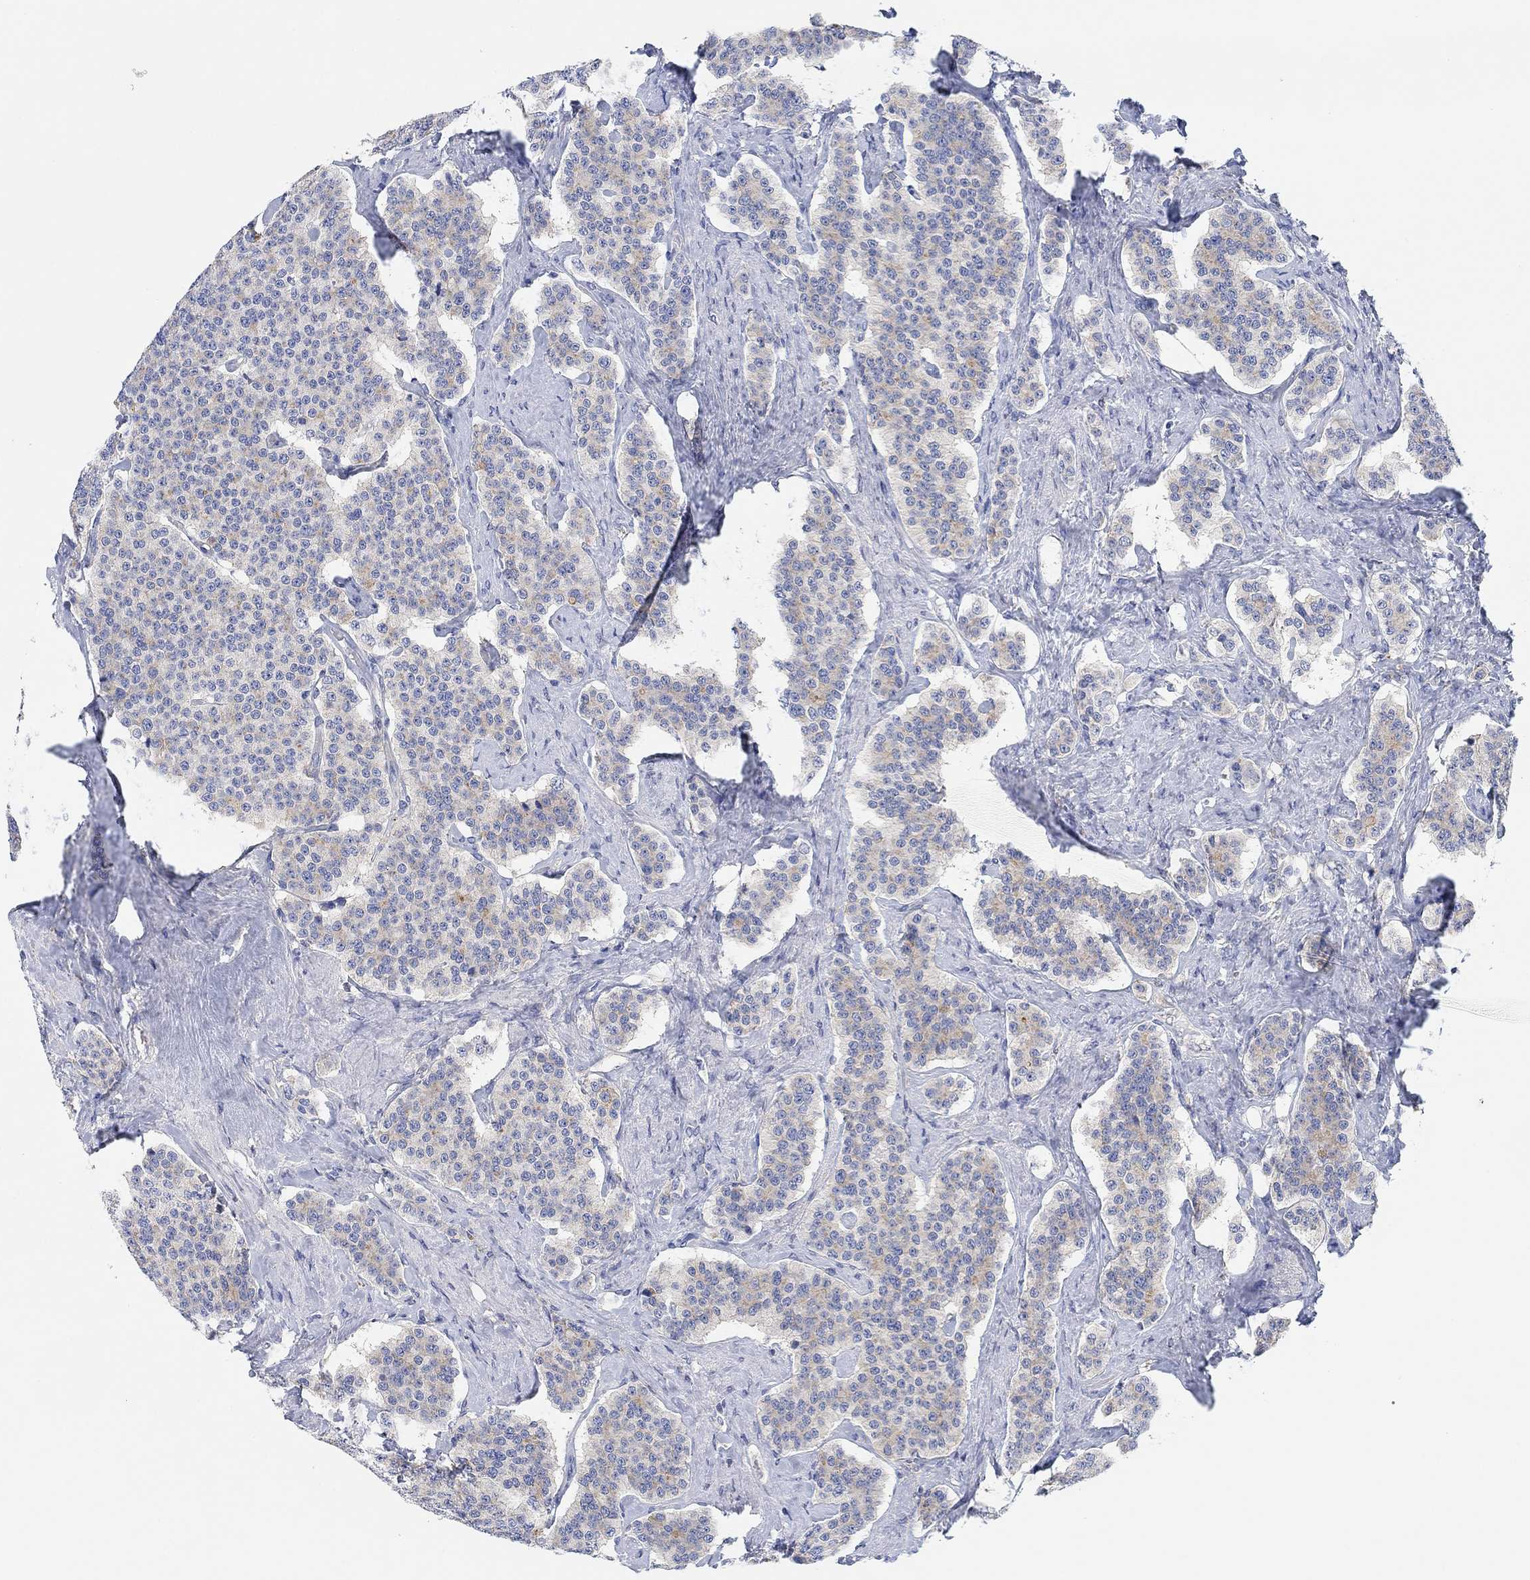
{"staining": {"intensity": "weak", "quantity": "<25%", "location": "cytoplasmic/membranous"}, "tissue": "carcinoid", "cell_type": "Tumor cells", "image_type": "cancer", "snomed": [{"axis": "morphology", "description": "Carcinoid, malignant, NOS"}, {"axis": "topography", "description": "Small intestine"}], "caption": "Immunohistochemical staining of carcinoid shows no significant staining in tumor cells.", "gene": "RGS1", "patient": {"sex": "female", "age": 58}}